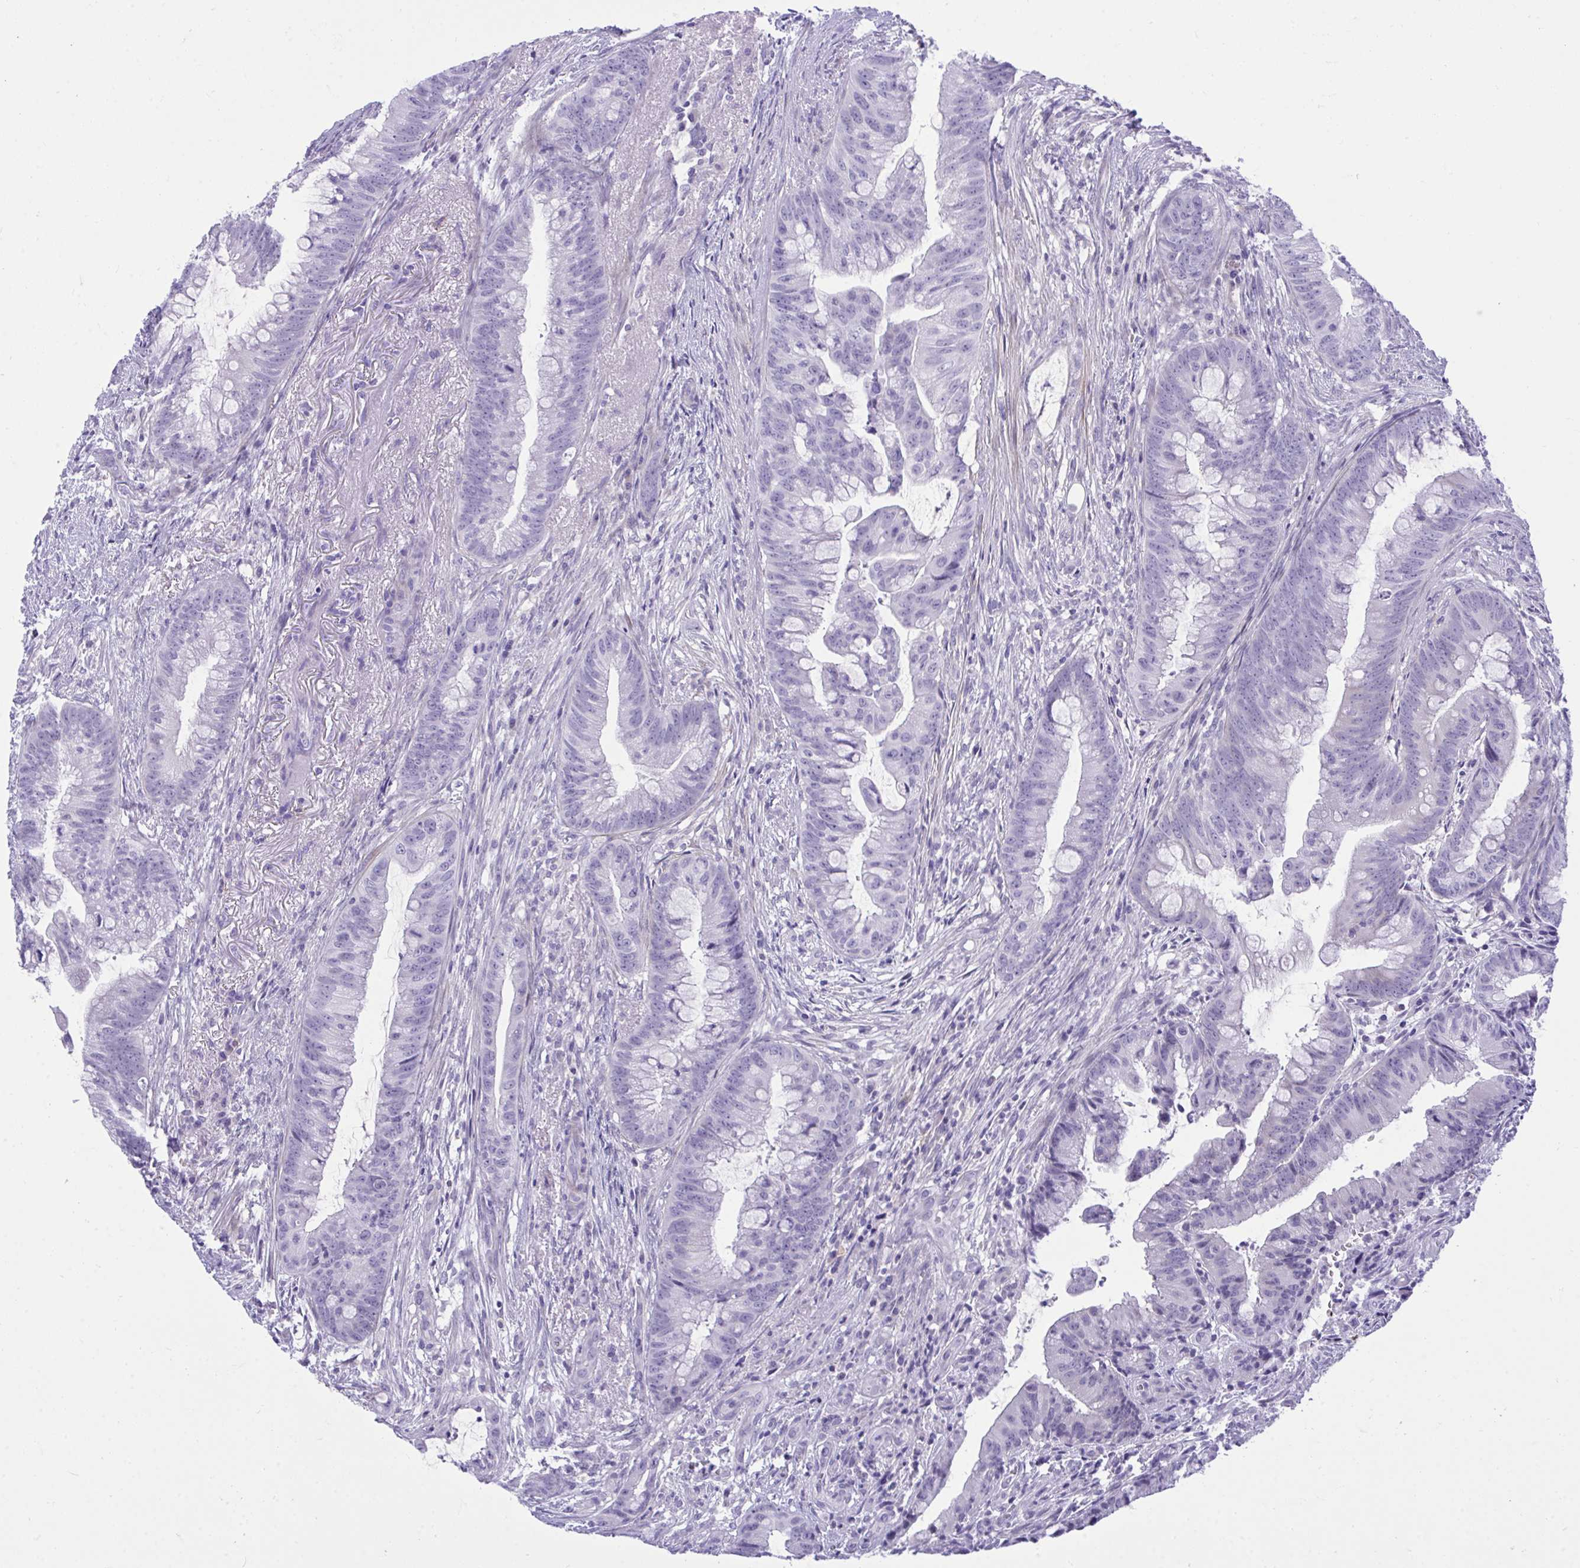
{"staining": {"intensity": "negative", "quantity": "none", "location": "none"}, "tissue": "colorectal cancer", "cell_type": "Tumor cells", "image_type": "cancer", "snomed": [{"axis": "morphology", "description": "Adenocarcinoma, NOS"}, {"axis": "topography", "description": "Colon"}], "caption": "This is an immunohistochemistry image of colorectal cancer. There is no staining in tumor cells.", "gene": "MED9", "patient": {"sex": "male", "age": 62}}